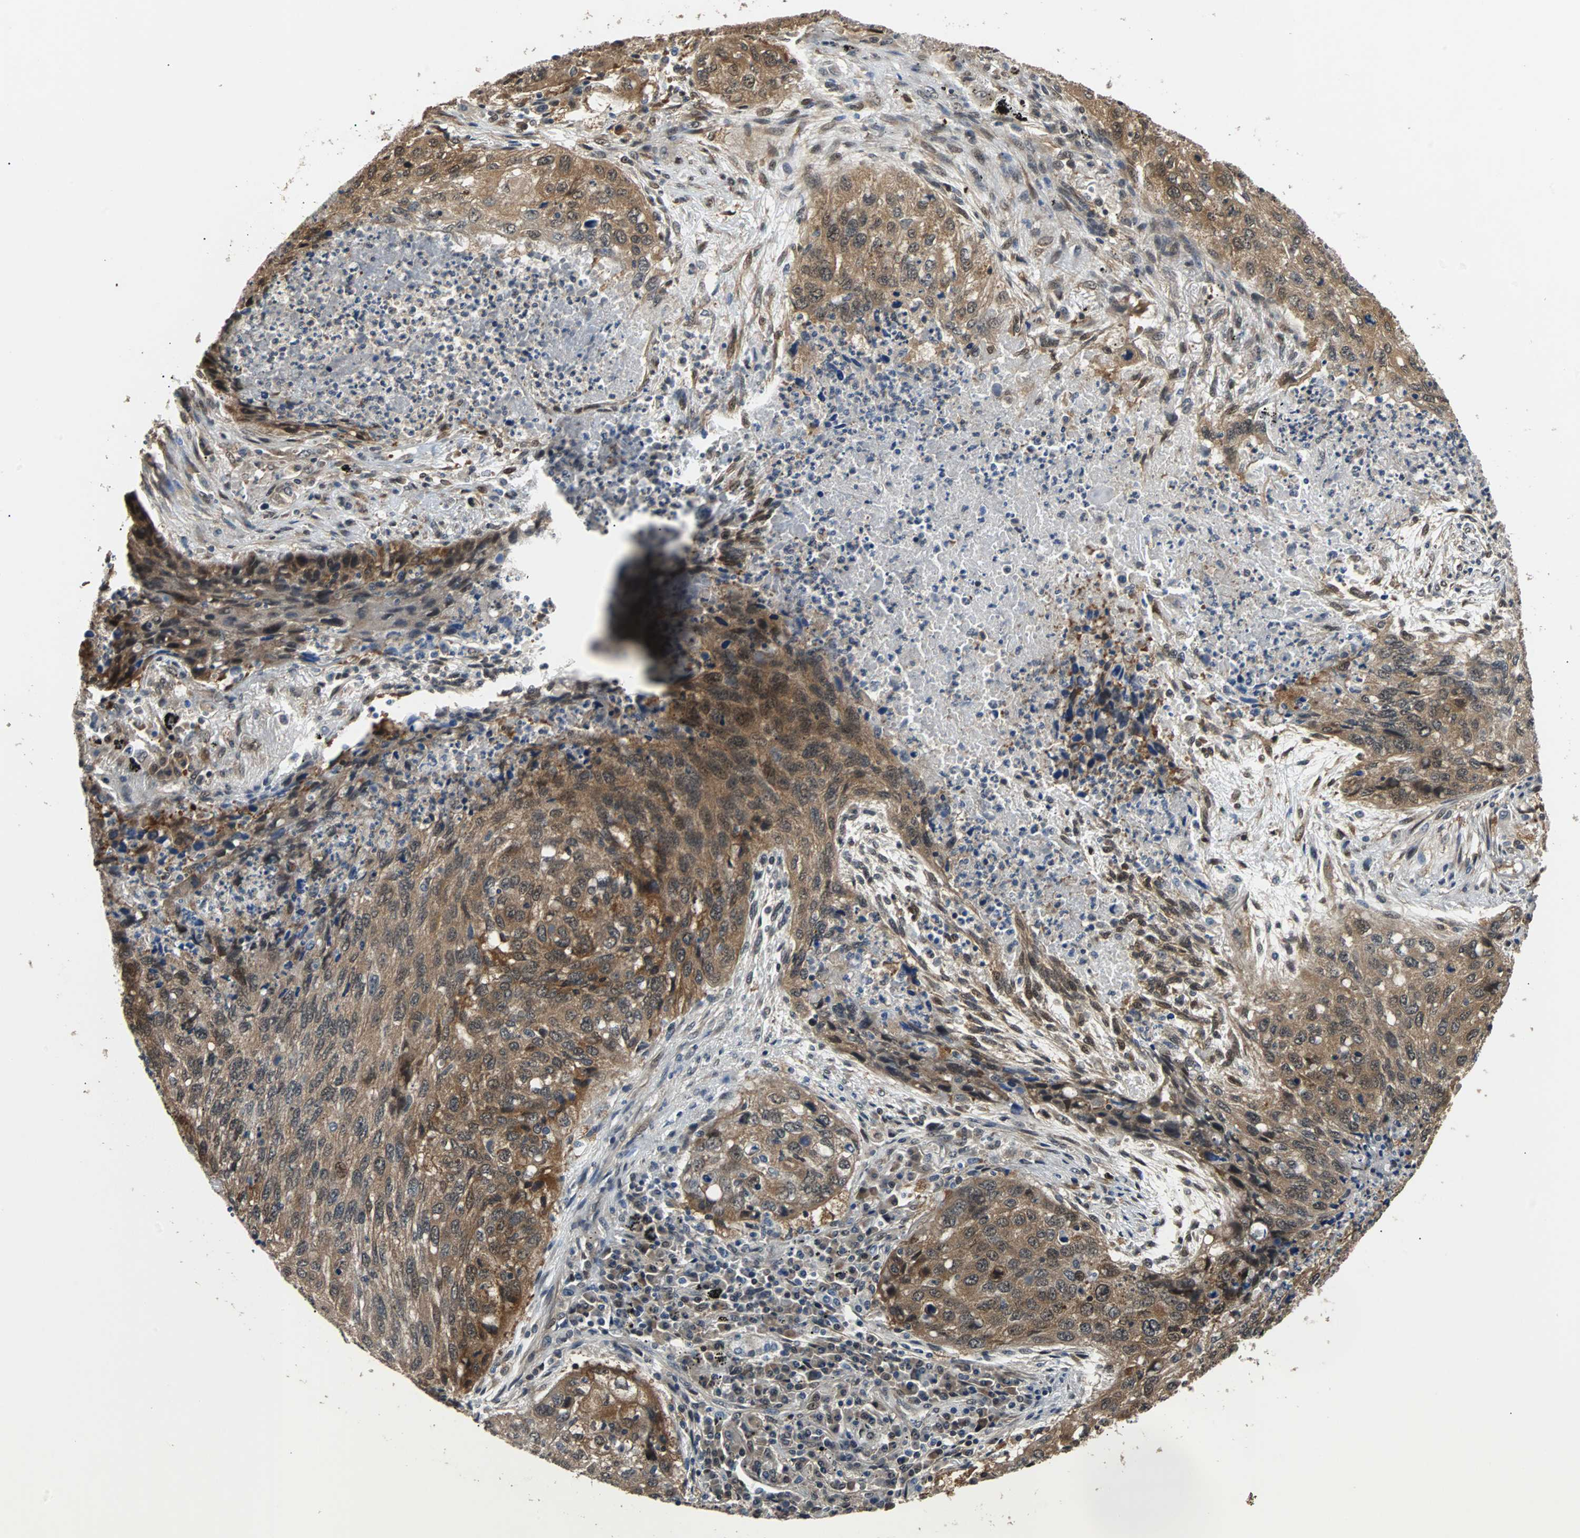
{"staining": {"intensity": "moderate", "quantity": ">75%", "location": "cytoplasmic/membranous"}, "tissue": "lung cancer", "cell_type": "Tumor cells", "image_type": "cancer", "snomed": [{"axis": "morphology", "description": "Squamous cell carcinoma, NOS"}, {"axis": "topography", "description": "Lung"}], "caption": "DAB (3,3'-diaminobenzidine) immunohistochemical staining of human lung cancer demonstrates moderate cytoplasmic/membranous protein staining in approximately >75% of tumor cells. Nuclei are stained in blue.", "gene": "PRDX6", "patient": {"sex": "female", "age": 63}}